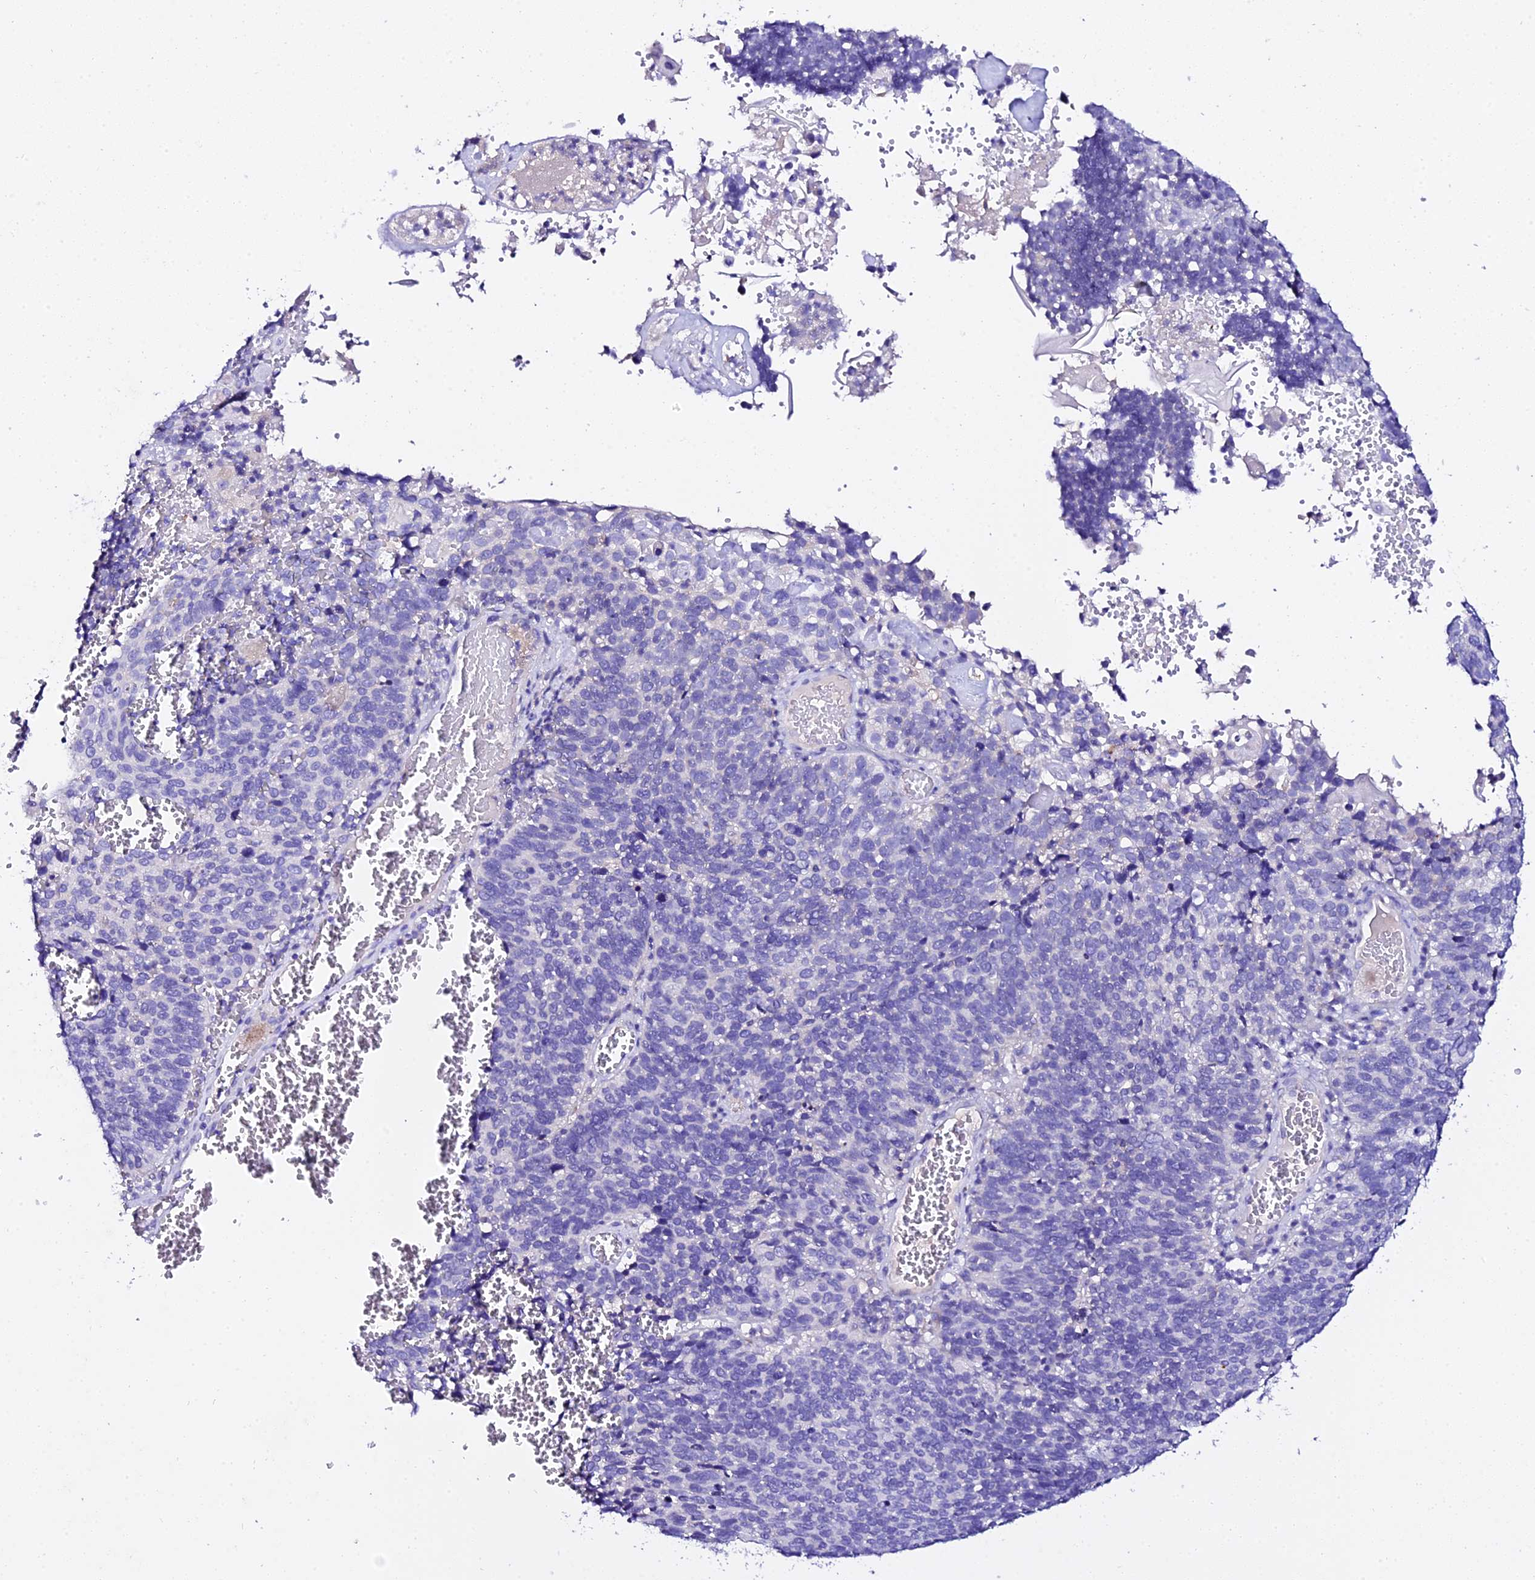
{"staining": {"intensity": "negative", "quantity": "none", "location": "none"}, "tissue": "cervical cancer", "cell_type": "Tumor cells", "image_type": "cancer", "snomed": [{"axis": "morphology", "description": "Squamous cell carcinoma, NOS"}, {"axis": "topography", "description": "Cervix"}], "caption": "An image of cervical cancer (squamous cell carcinoma) stained for a protein exhibits no brown staining in tumor cells.", "gene": "TMEM117", "patient": {"sex": "female", "age": 39}}